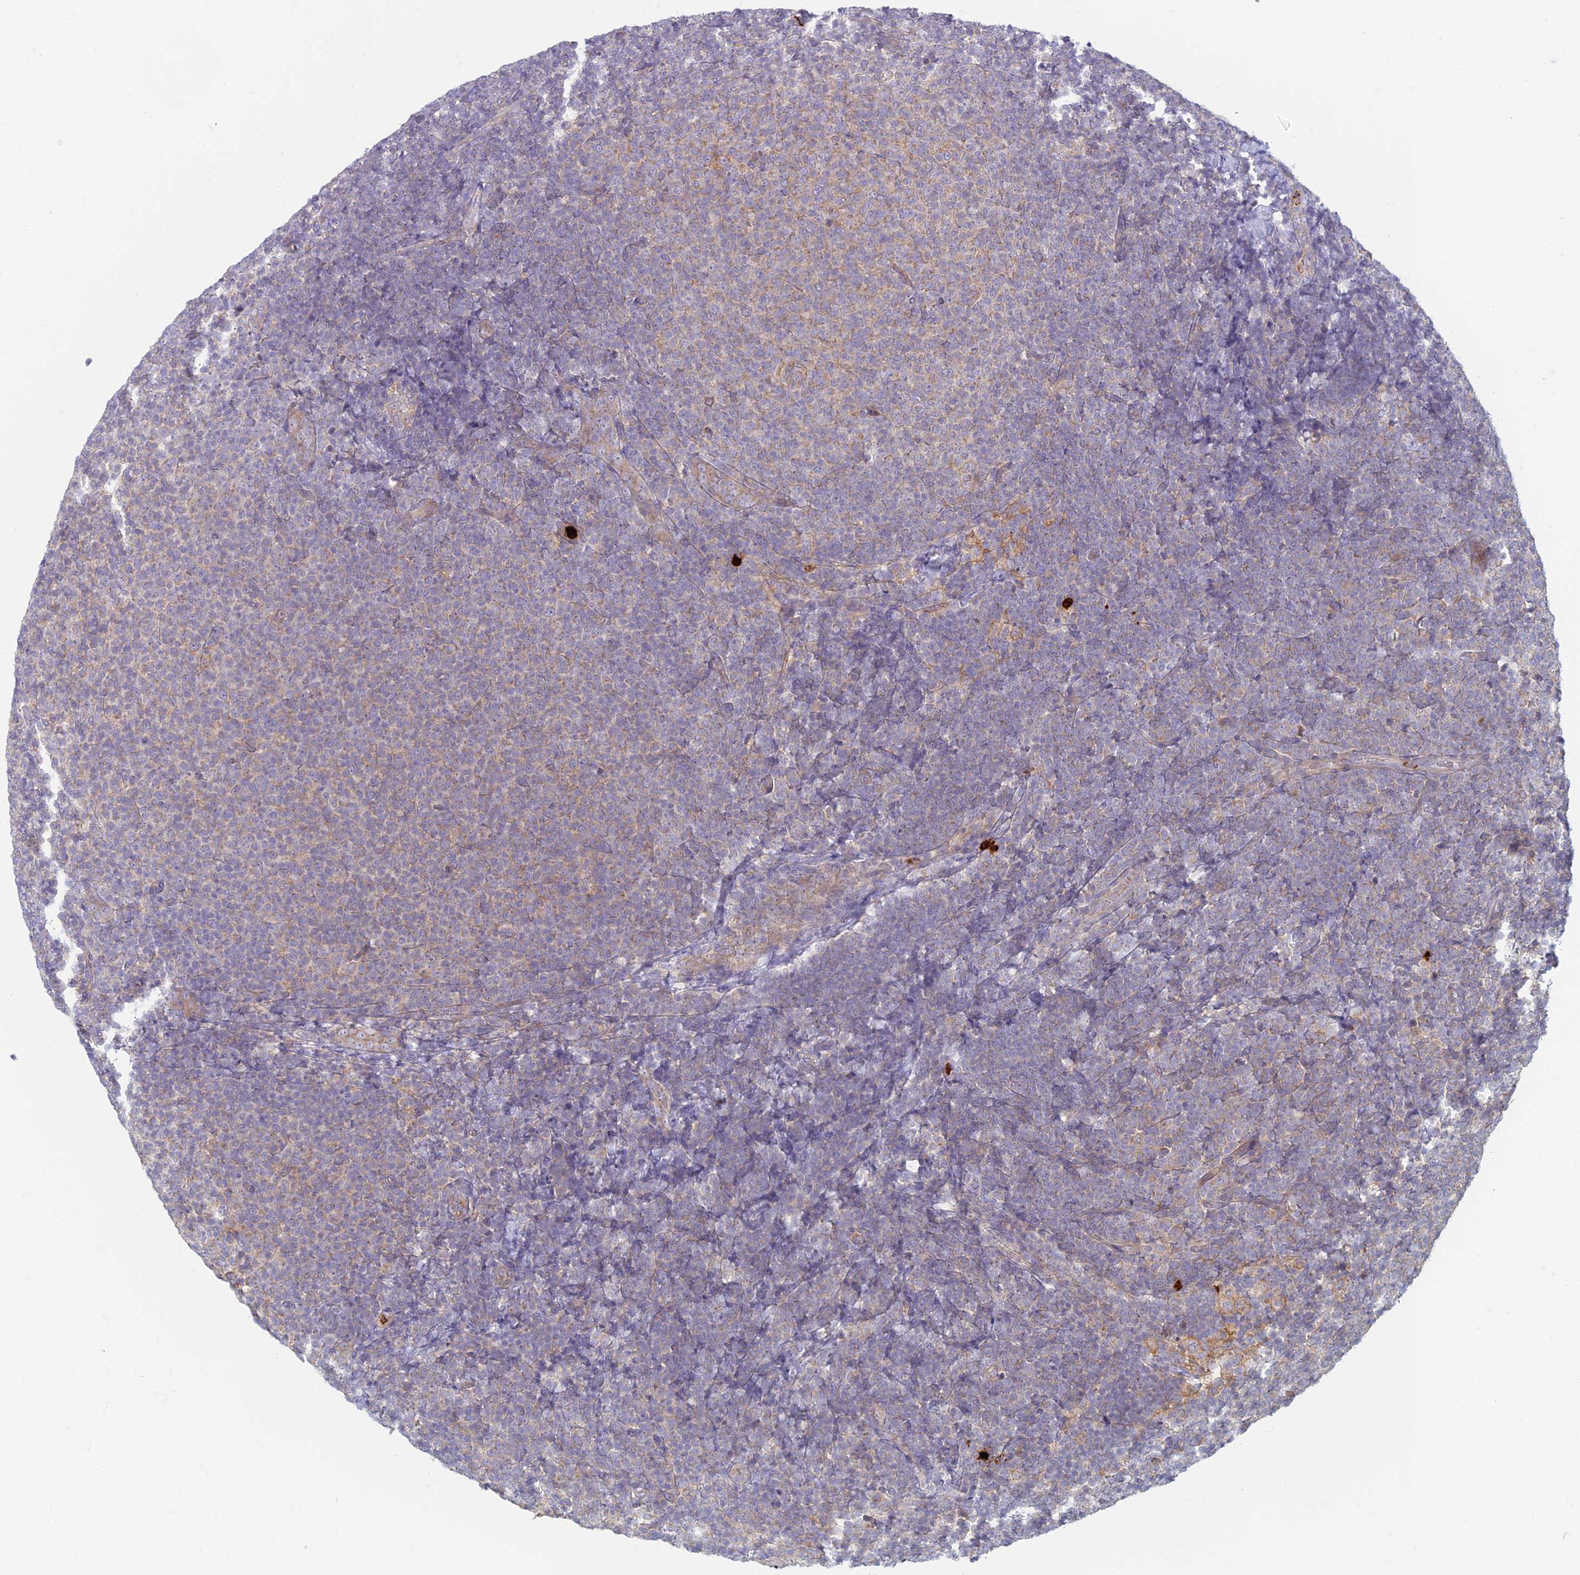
{"staining": {"intensity": "weak", "quantity": "<25%", "location": "cytoplasmic/membranous"}, "tissue": "lymphoma", "cell_type": "Tumor cells", "image_type": "cancer", "snomed": [{"axis": "morphology", "description": "Malignant lymphoma, non-Hodgkin's type, Low grade"}, {"axis": "topography", "description": "Lymph node"}], "caption": "Low-grade malignant lymphoma, non-Hodgkin's type stained for a protein using immunohistochemistry shows no positivity tumor cells.", "gene": "PROX2", "patient": {"sex": "male", "age": 66}}